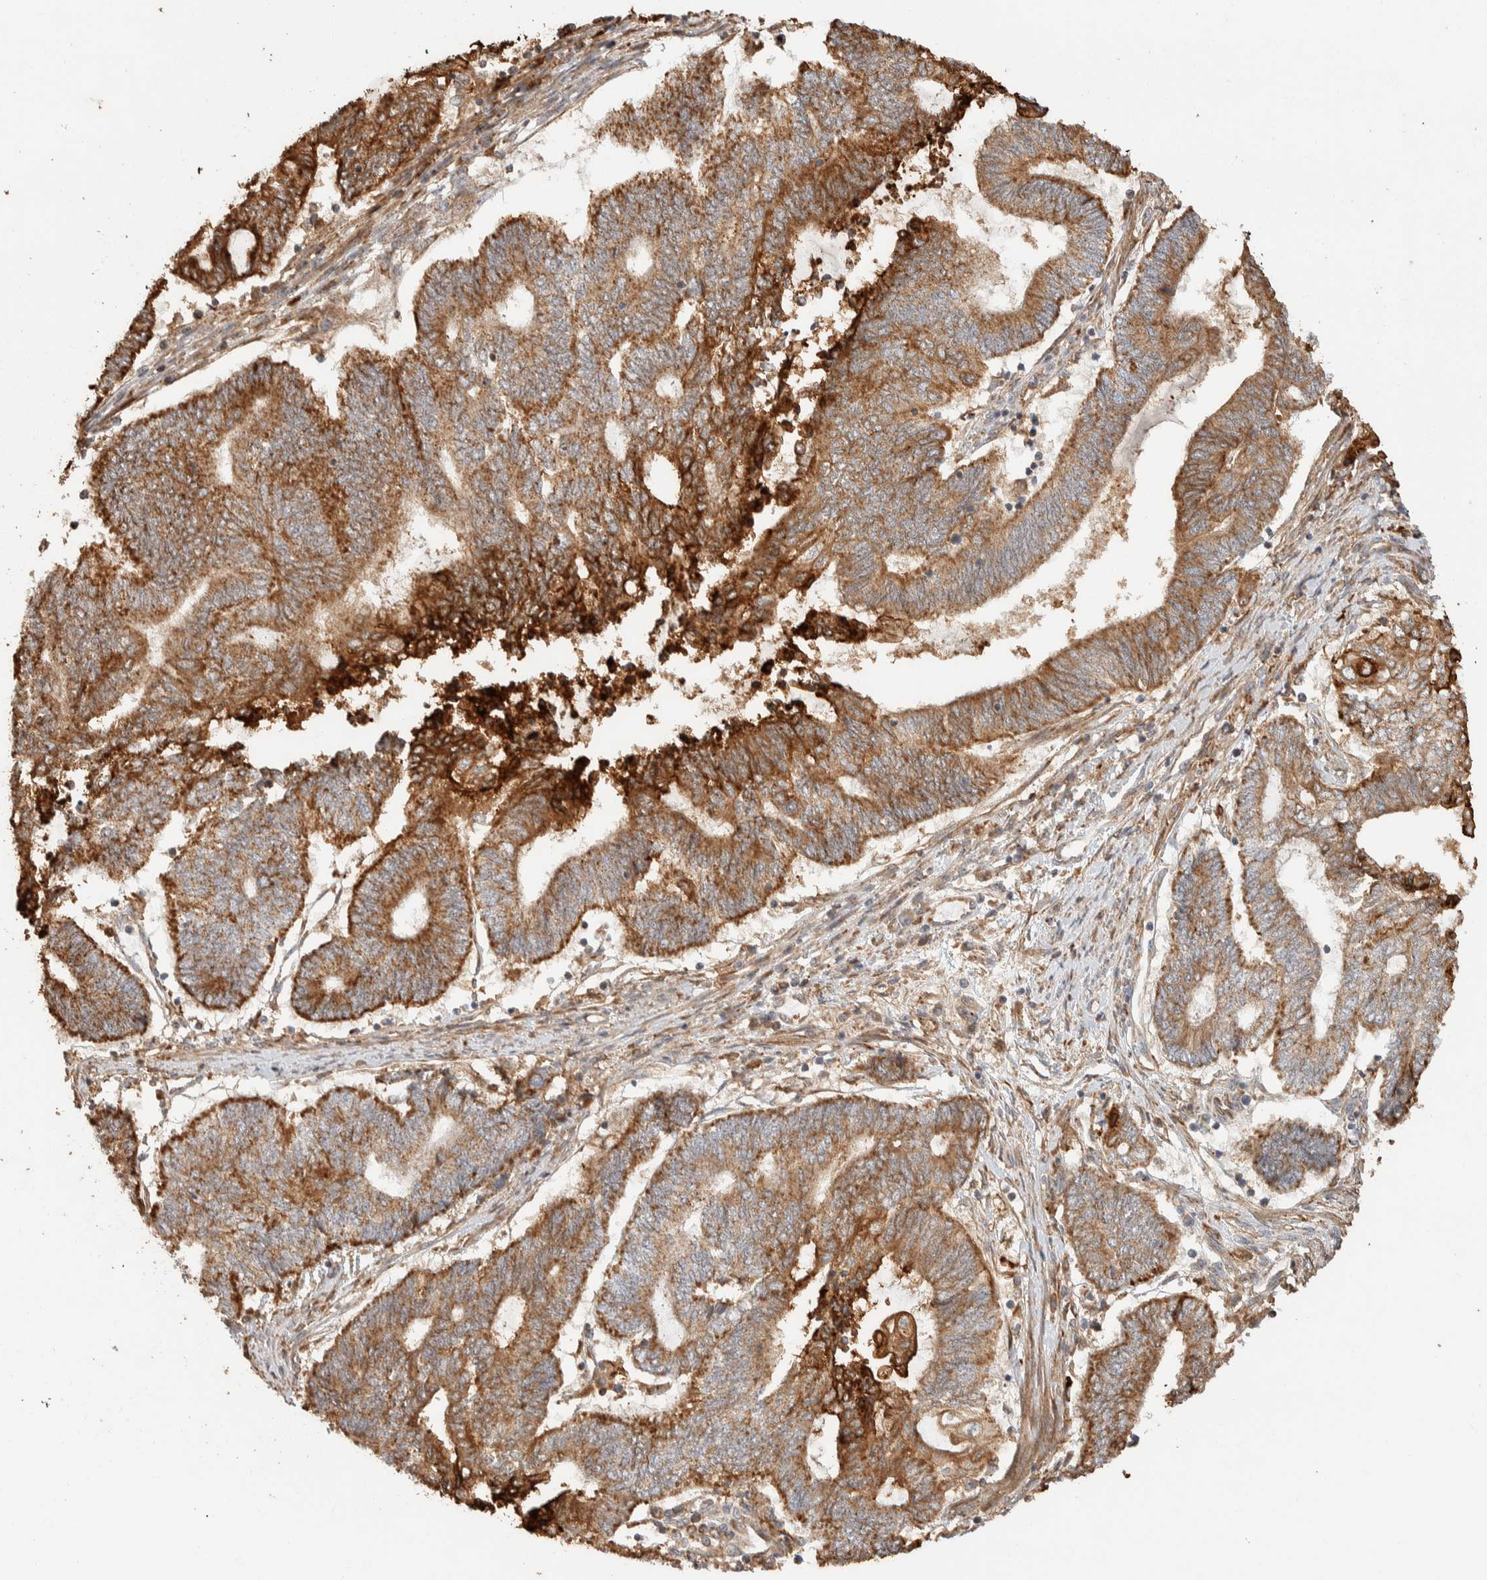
{"staining": {"intensity": "strong", "quantity": ">75%", "location": "cytoplasmic/membranous"}, "tissue": "endometrial cancer", "cell_type": "Tumor cells", "image_type": "cancer", "snomed": [{"axis": "morphology", "description": "Adenocarcinoma, NOS"}, {"axis": "topography", "description": "Uterus"}, {"axis": "topography", "description": "Endometrium"}], "caption": "Immunohistochemical staining of adenocarcinoma (endometrial) demonstrates strong cytoplasmic/membranous protein positivity in approximately >75% of tumor cells. The protein of interest is stained brown, and the nuclei are stained in blue (DAB (3,3'-diaminobenzidine) IHC with brightfield microscopy, high magnification).", "gene": "KIF9", "patient": {"sex": "female", "age": 70}}